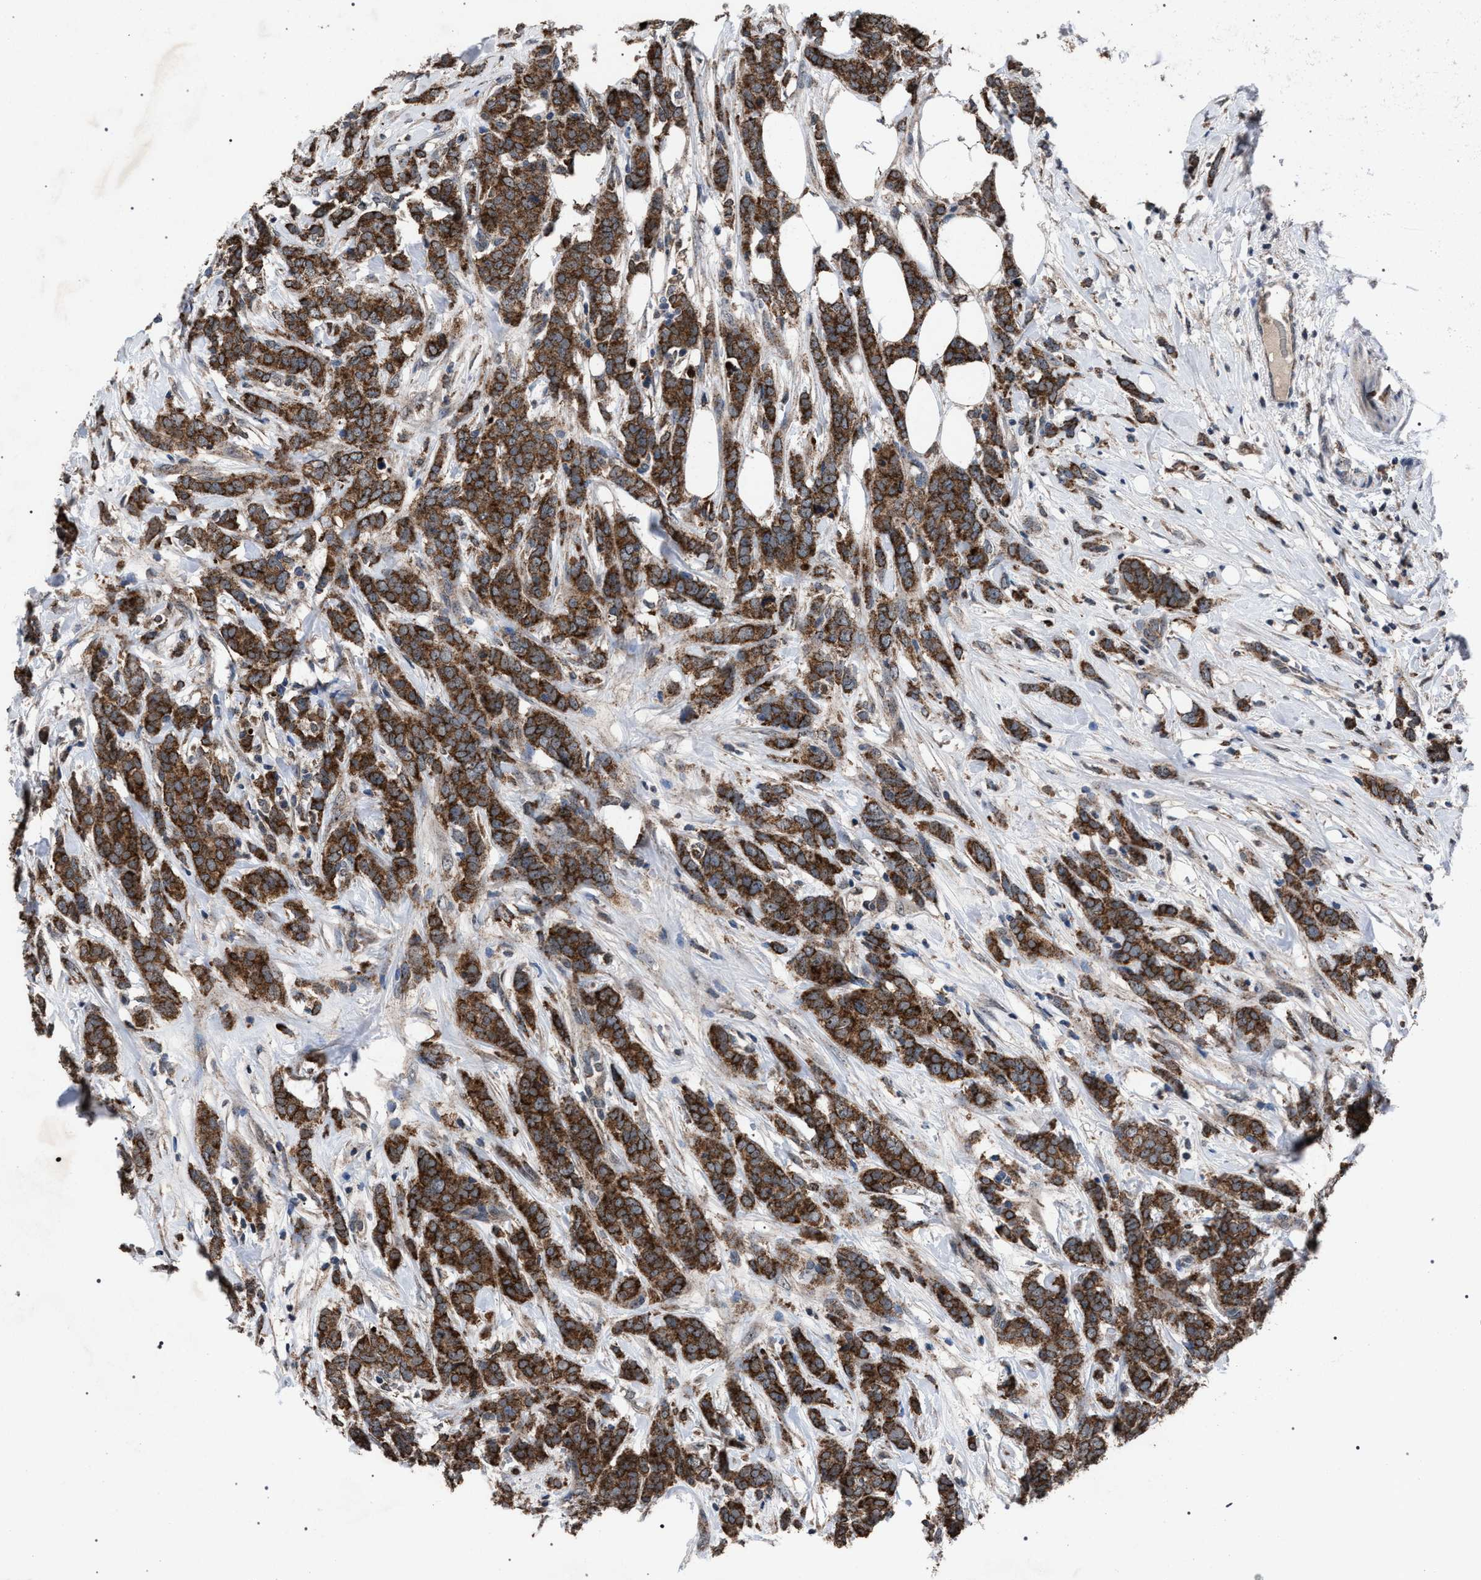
{"staining": {"intensity": "strong", "quantity": ">75%", "location": "cytoplasmic/membranous"}, "tissue": "breast cancer", "cell_type": "Tumor cells", "image_type": "cancer", "snomed": [{"axis": "morphology", "description": "Lobular carcinoma"}, {"axis": "topography", "description": "Skin"}, {"axis": "topography", "description": "Breast"}], "caption": "Protein analysis of lobular carcinoma (breast) tissue demonstrates strong cytoplasmic/membranous staining in approximately >75% of tumor cells.", "gene": "HSD17B4", "patient": {"sex": "female", "age": 46}}